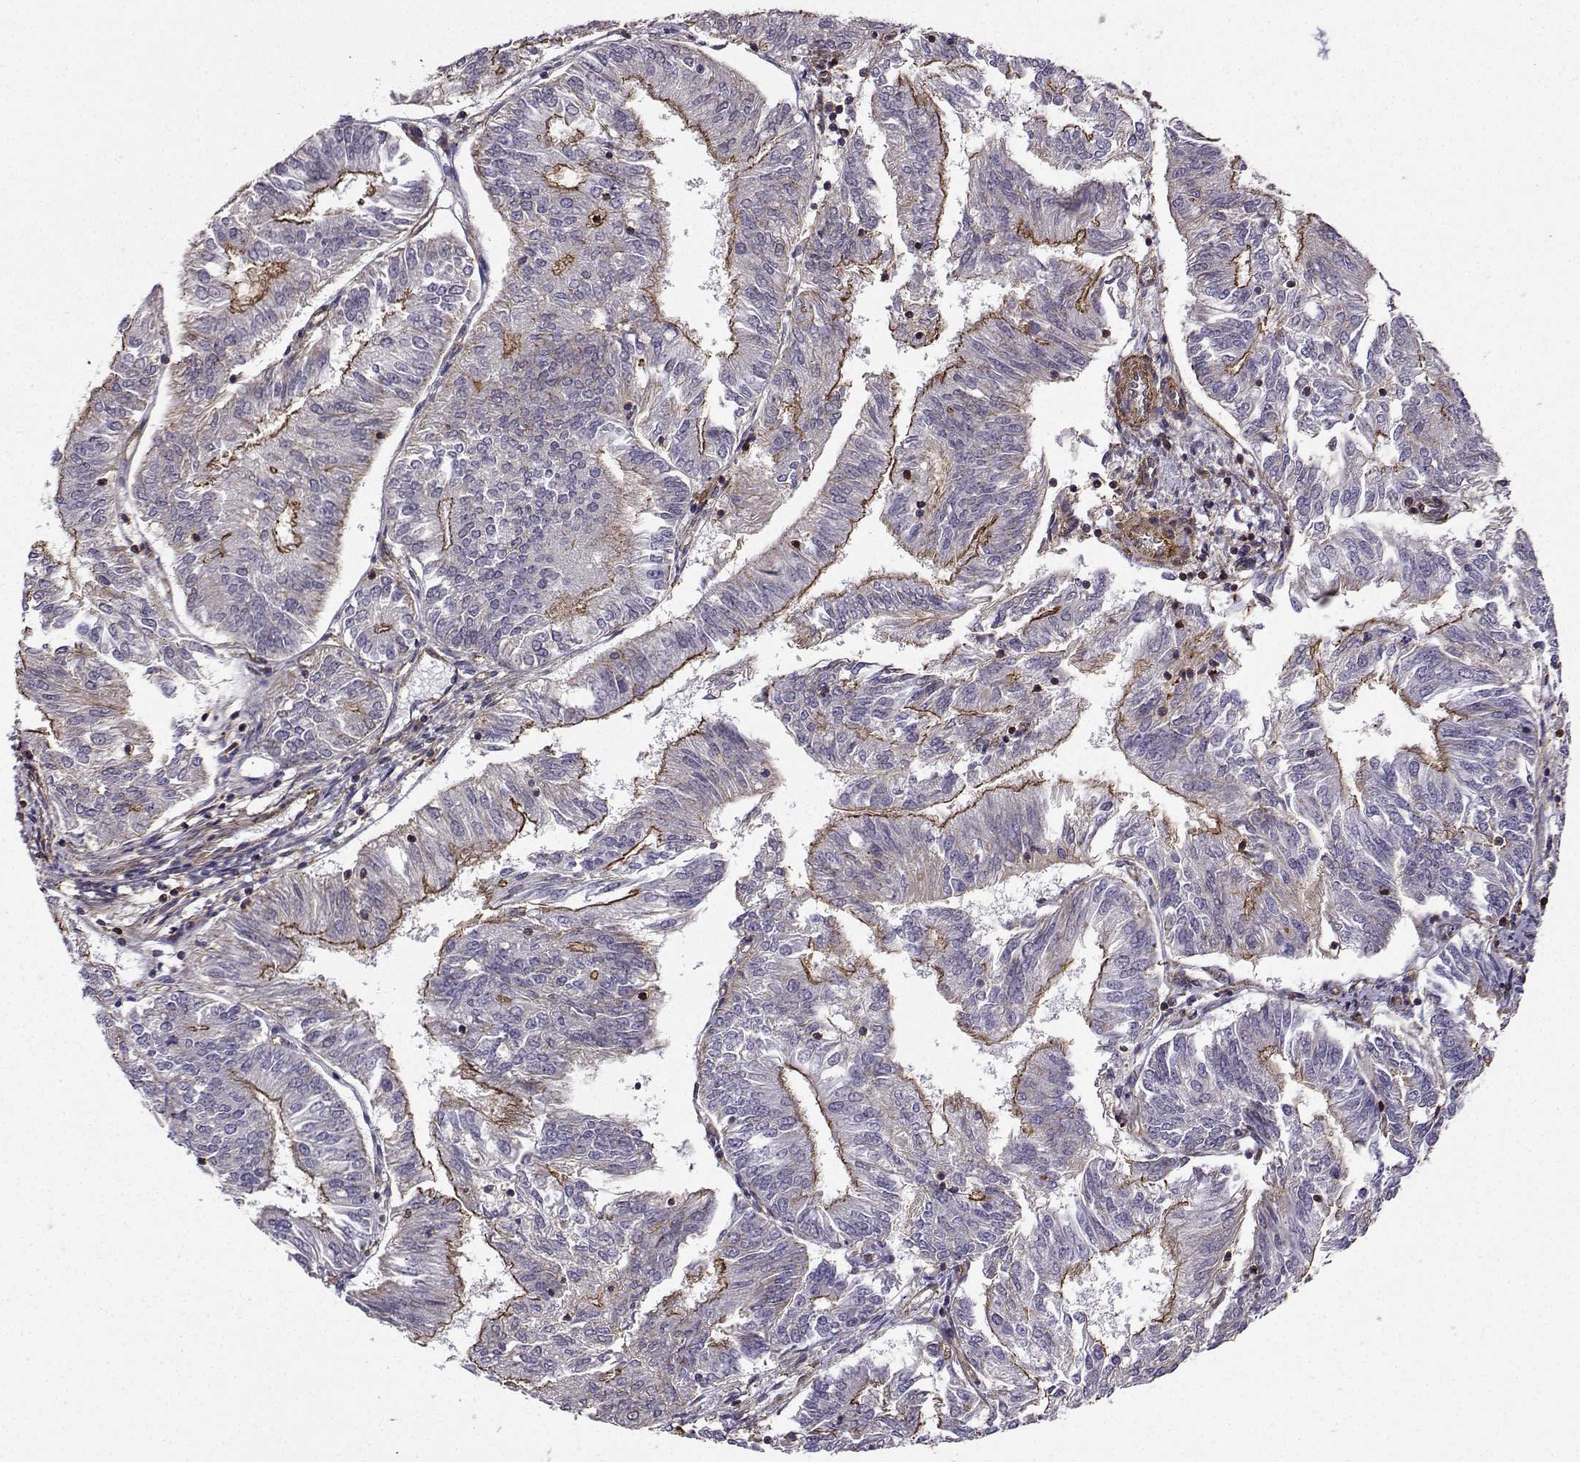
{"staining": {"intensity": "strong", "quantity": "<25%", "location": "cytoplasmic/membranous"}, "tissue": "endometrial cancer", "cell_type": "Tumor cells", "image_type": "cancer", "snomed": [{"axis": "morphology", "description": "Adenocarcinoma, NOS"}, {"axis": "topography", "description": "Endometrium"}], "caption": "This is an image of immunohistochemistry (IHC) staining of endometrial cancer, which shows strong staining in the cytoplasmic/membranous of tumor cells.", "gene": "ITGB8", "patient": {"sex": "female", "age": 58}}